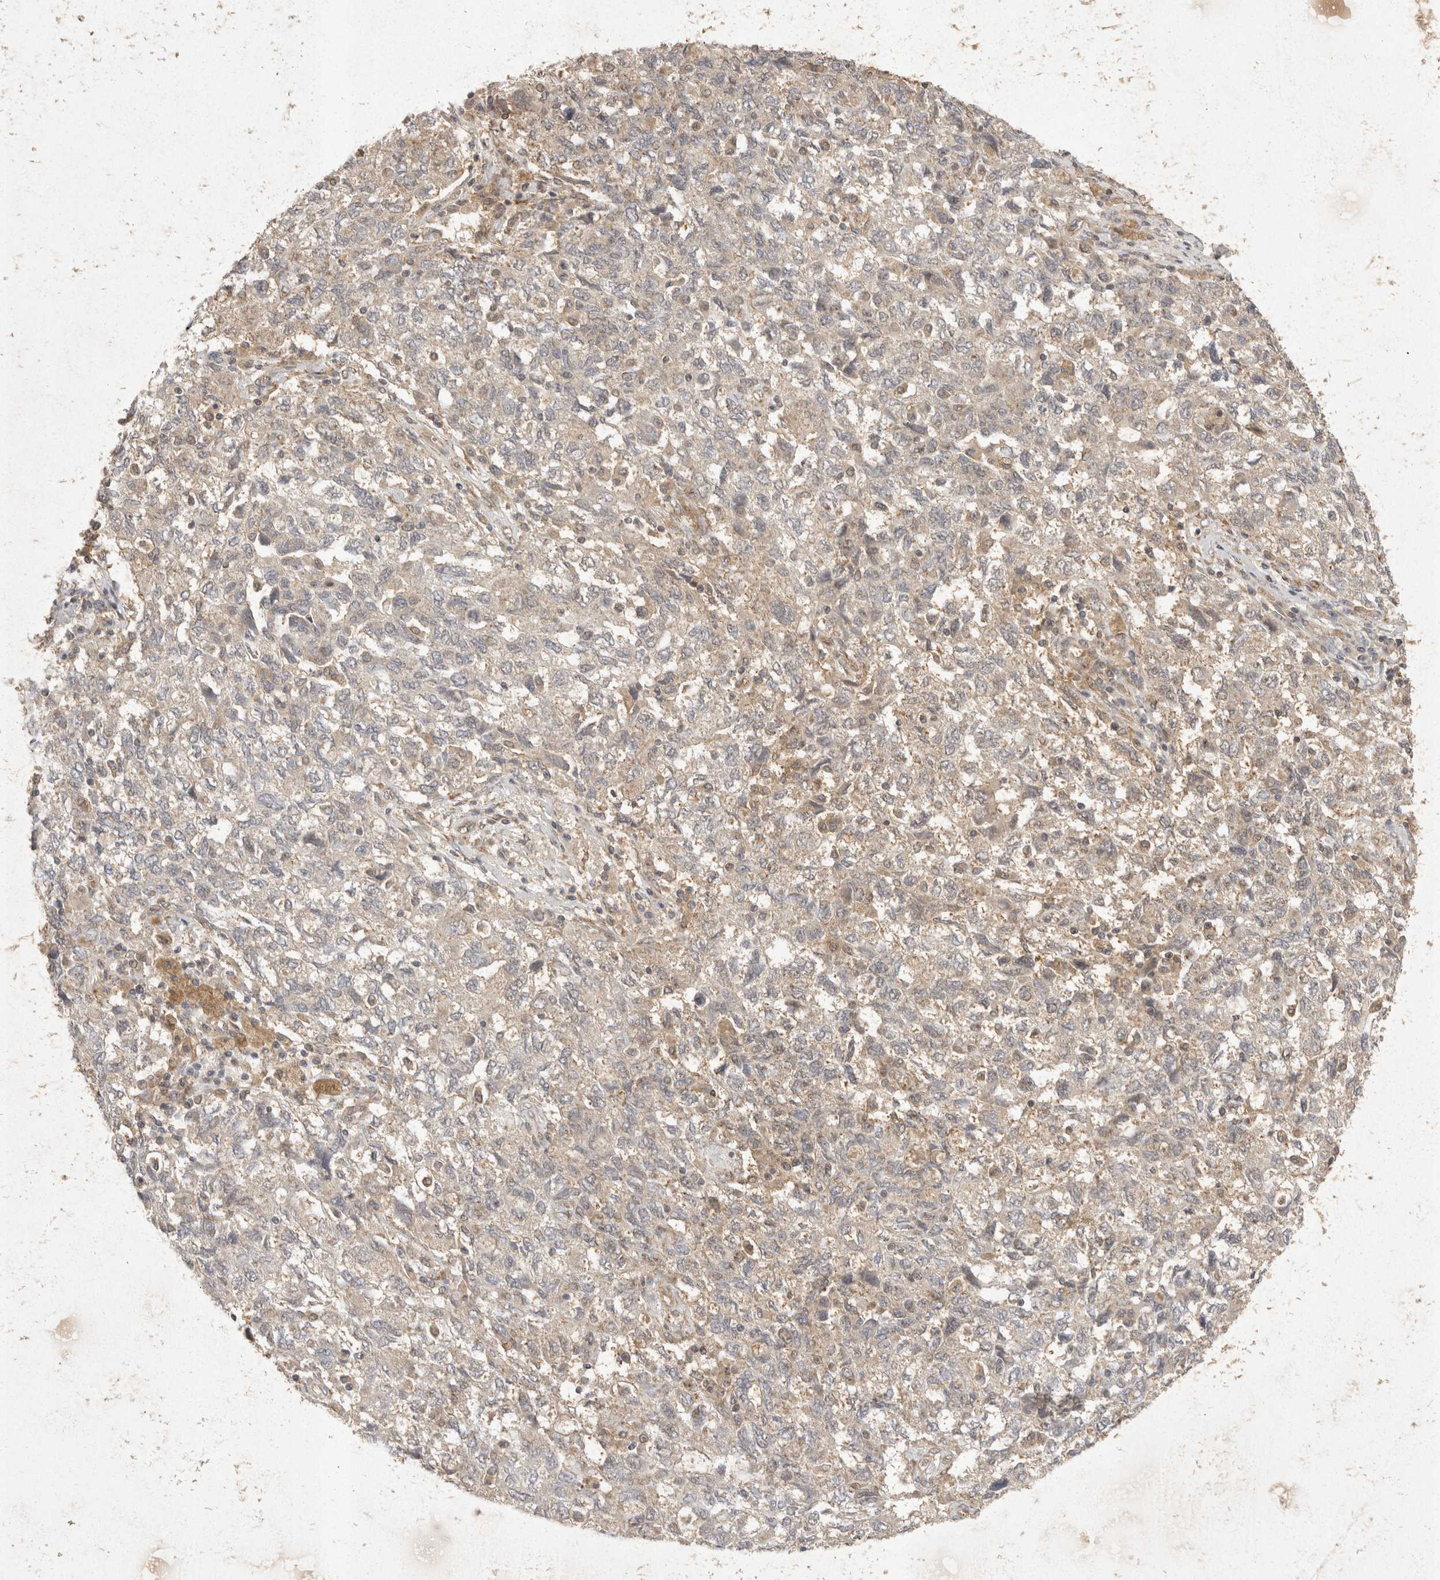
{"staining": {"intensity": "weak", "quantity": "<25%", "location": "cytoplasmic/membranous"}, "tissue": "ovarian cancer", "cell_type": "Tumor cells", "image_type": "cancer", "snomed": [{"axis": "morphology", "description": "Carcinoma, NOS"}, {"axis": "morphology", "description": "Cystadenocarcinoma, serous, NOS"}, {"axis": "topography", "description": "Ovary"}], "caption": "There is no significant expression in tumor cells of ovarian cancer.", "gene": "EIF4G3", "patient": {"sex": "female", "age": 69}}